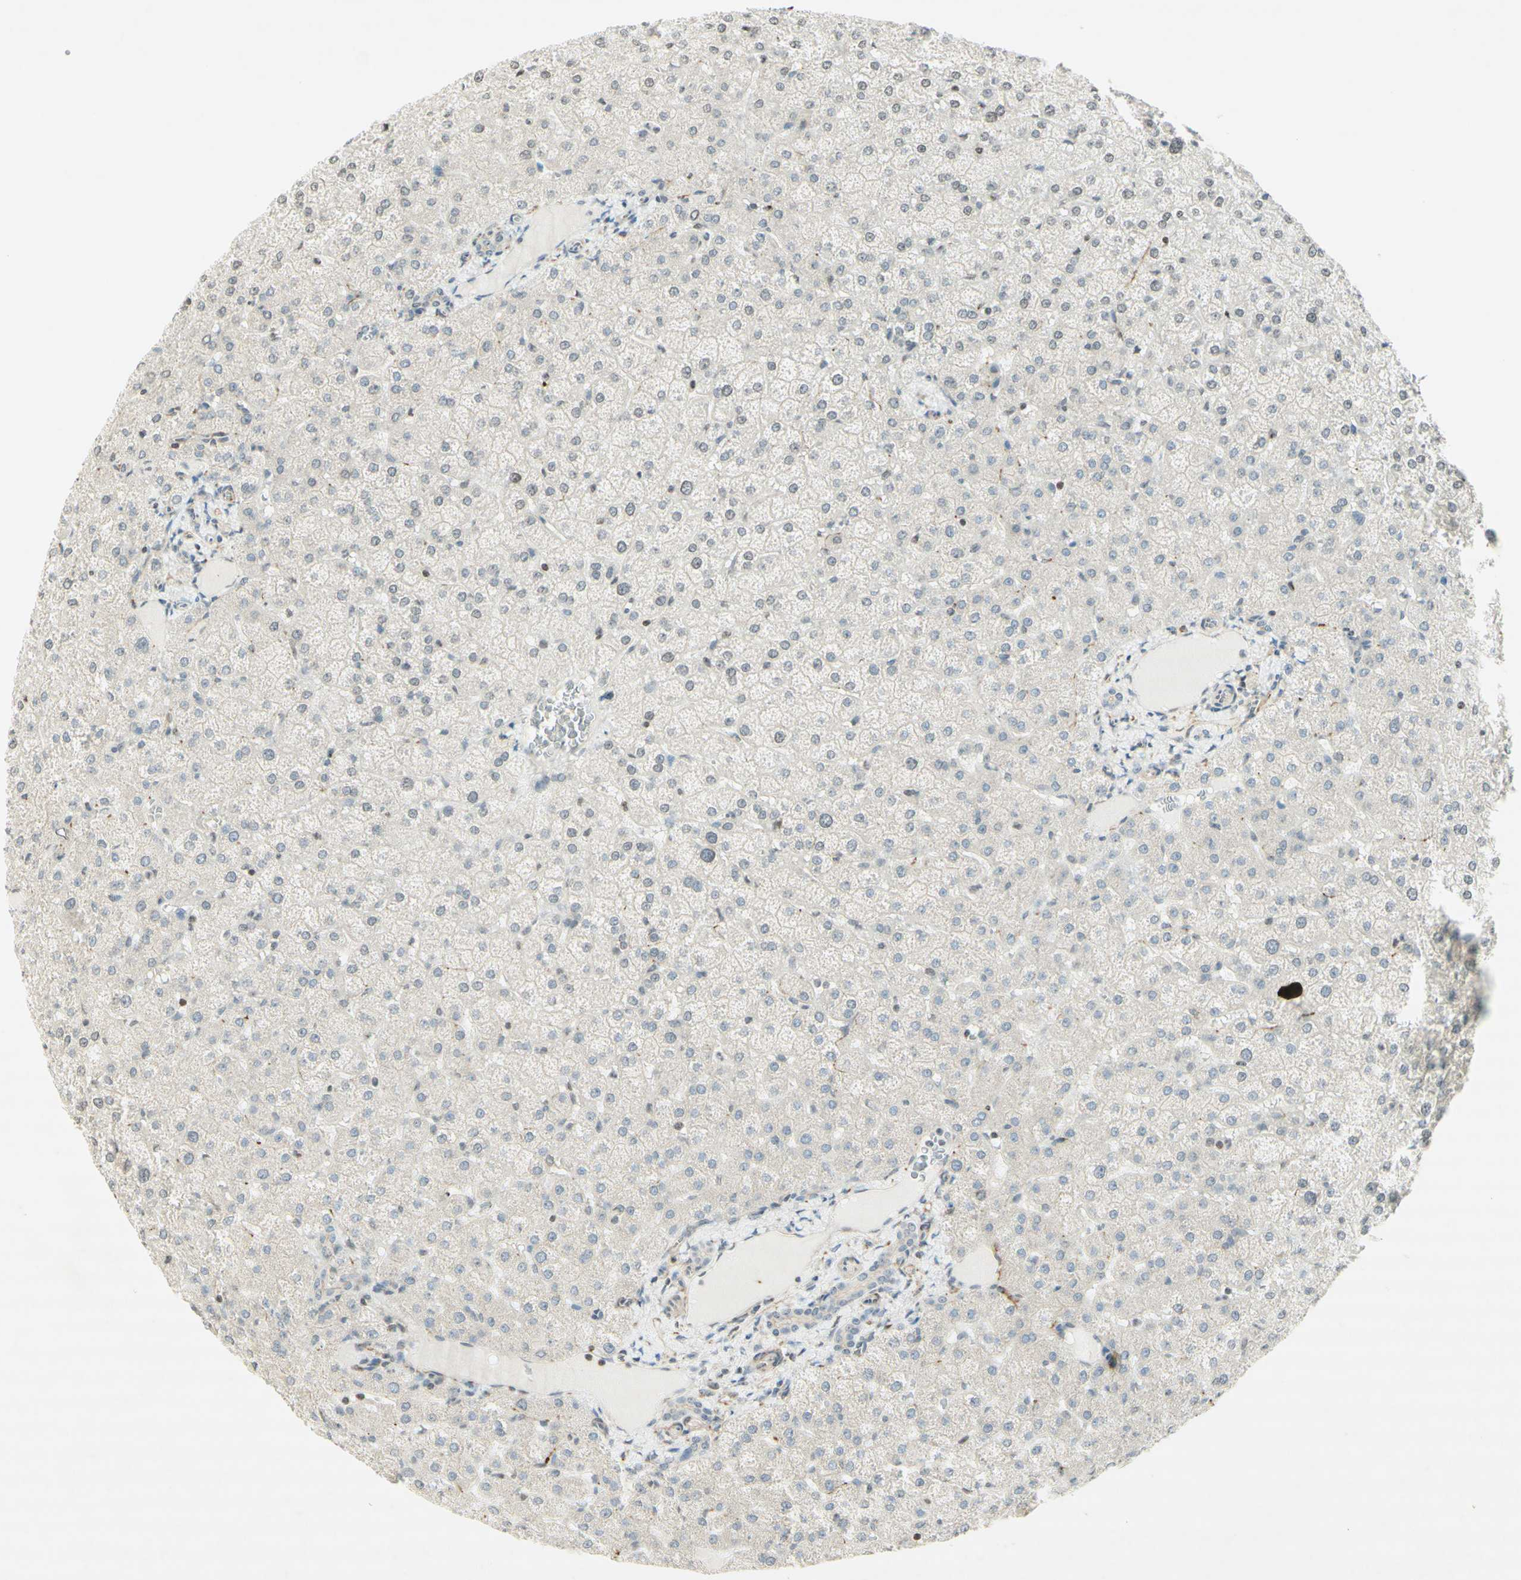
{"staining": {"intensity": "negative", "quantity": "none", "location": "none"}, "tissue": "liver", "cell_type": "Cholangiocytes", "image_type": "normal", "snomed": [{"axis": "morphology", "description": "Normal tissue, NOS"}, {"axis": "topography", "description": "Liver"}], "caption": "This is a image of immunohistochemistry (IHC) staining of normal liver, which shows no staining in cholangiocytes. Nuclei are stained in blue.", "gene": "MAP1B", "patient": {"sex": "female", "age": 32}}